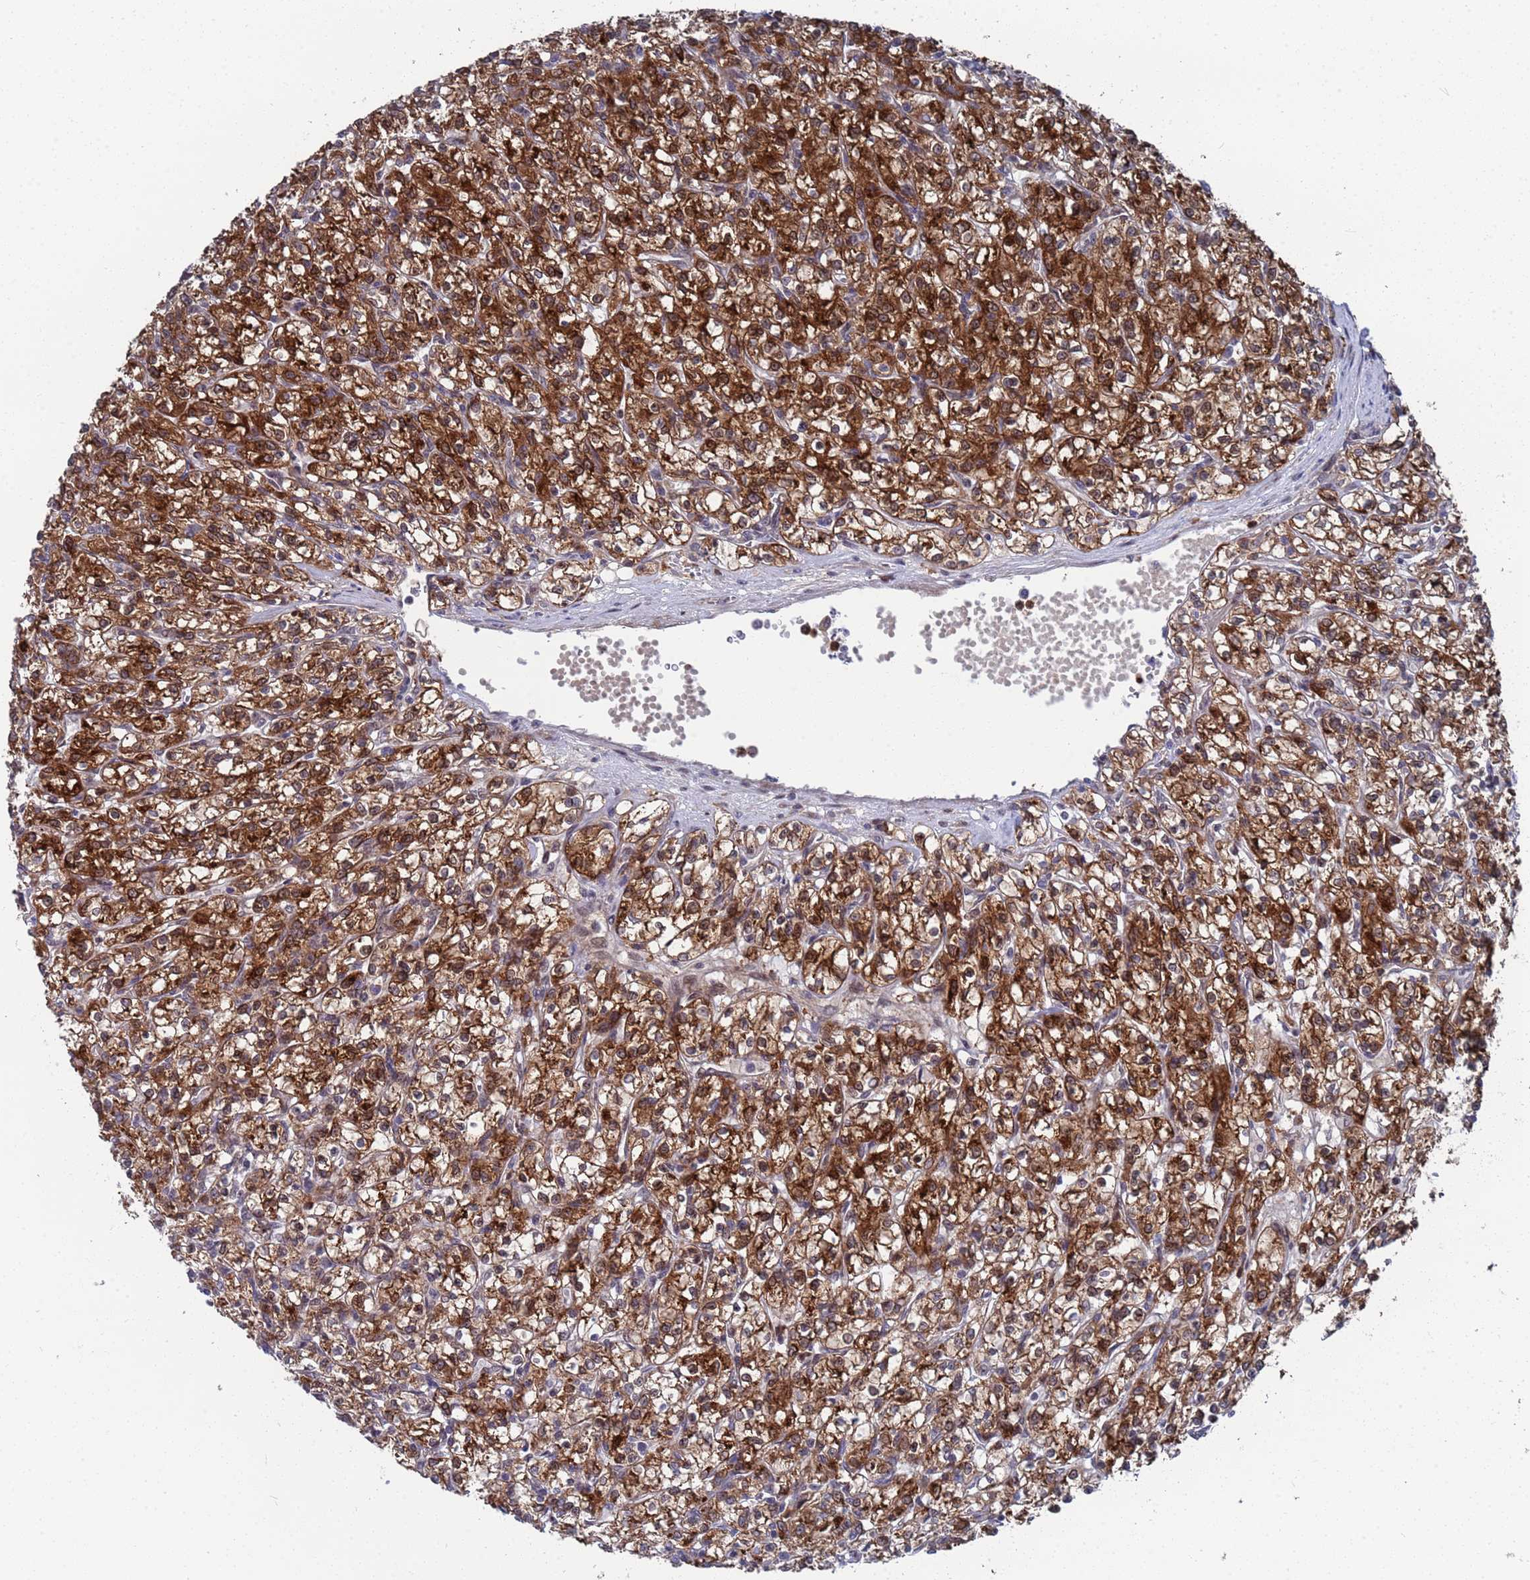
{"staining": {"intensity": "moderate", "quantity": ">75%", "location": "cytoplasmic/membranous,nuclear"}, "tissue": "renal cancer", "cell_type": "Tumor cells", "image_type": "cancer", "snomed": [{"axis": "morphology", "description": "Adenocarcinoma, NOS"}, {"axis": "topography", "description": "Kidney"}], "caption": "This is an image of IHC staining of adenocarcinoma (renal), which shows moderate staining in the cytoplasmic/membranous and nuclear of tumor cells.", "gene": "TMBIM6", "patient": {"sex": "female", "age": 59}}